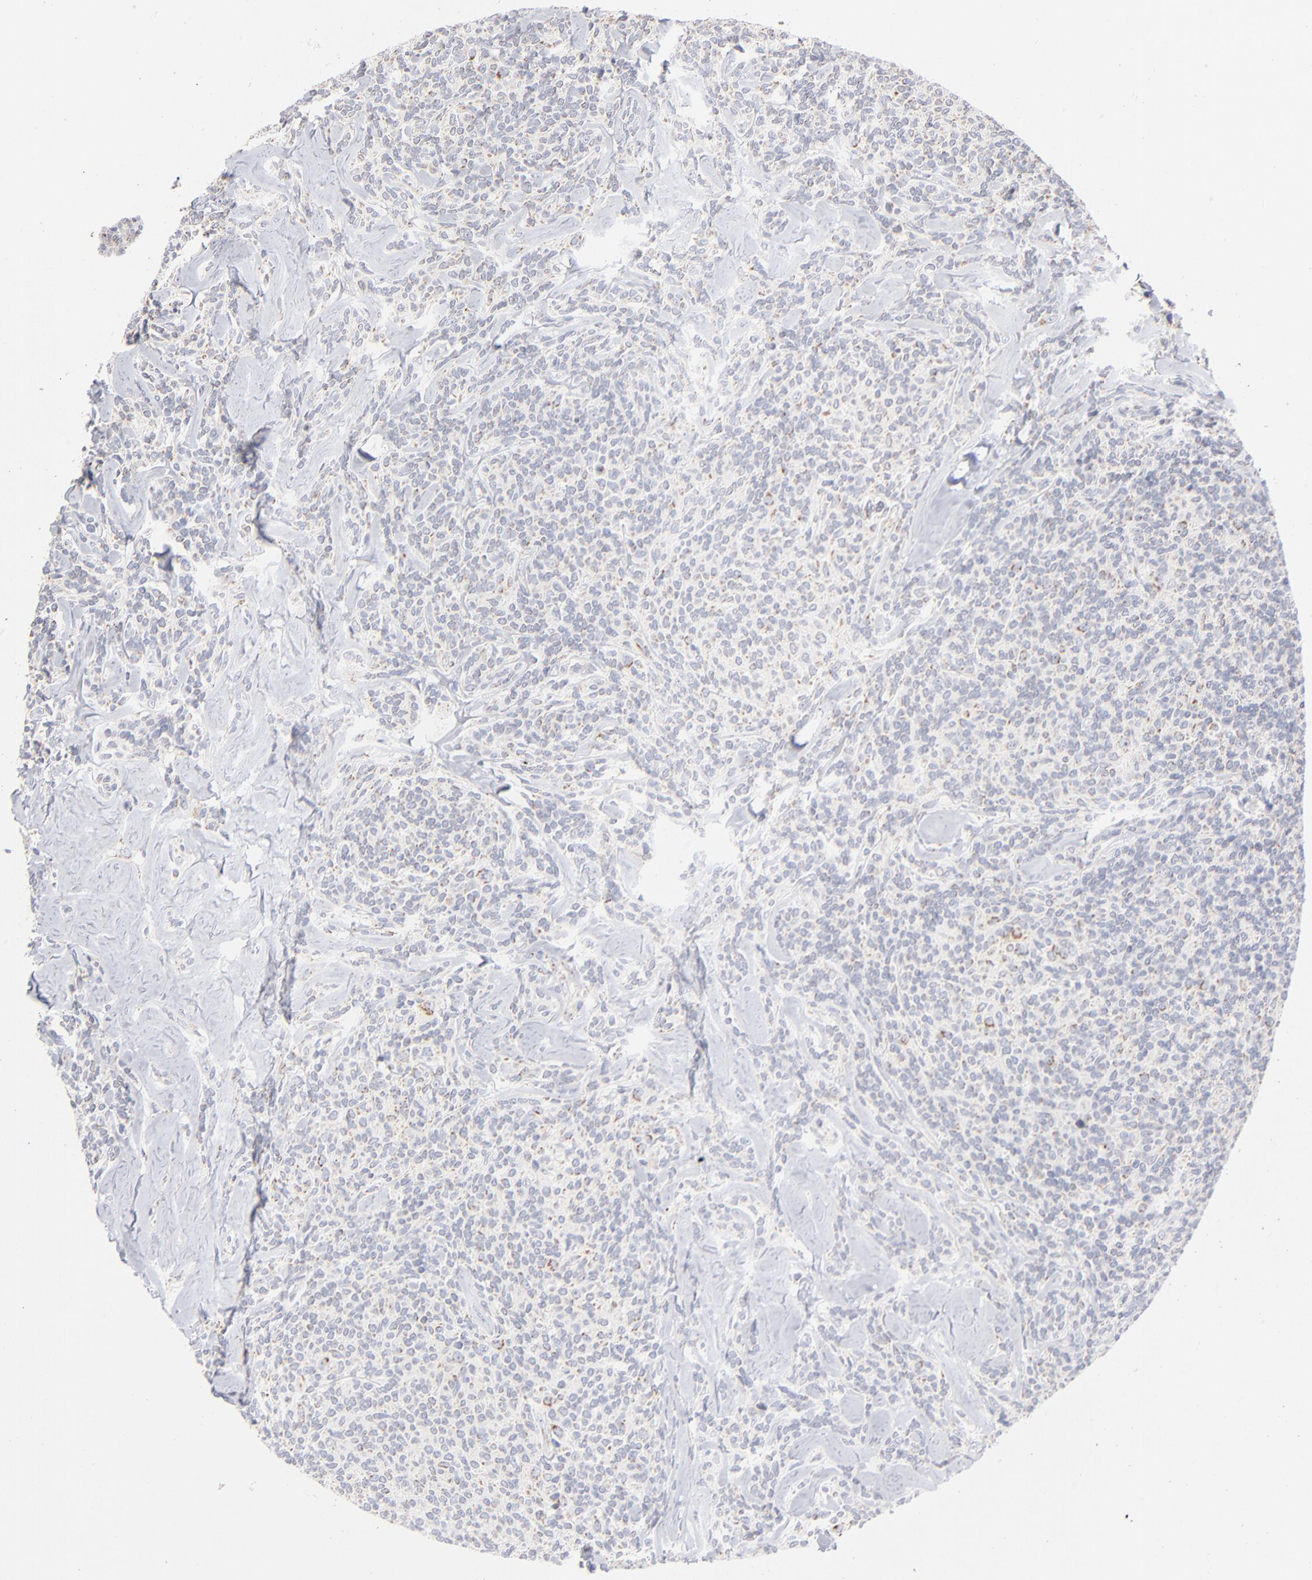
{"staining": {"intensity": "weak", "quantity": "<25%", "location": "cytoplasmic/membranous"}, "tissue": "lymphoma", "cell_type": "Tumor cells", "image_type": "cancer", "snomed": [{"axis": "morphology", "description": "Malignant lymphoma, non-Hodgkin's type, Low grade"}, {"axis": "topography", "description": "Lymph node"}], "caption": "There is no significant staining in tumor cells of low-grade malignant lymphoma, non-Hodgkin's type.", "gene": "MRPL58", "patient": {"sex": "female", "age": 56}}